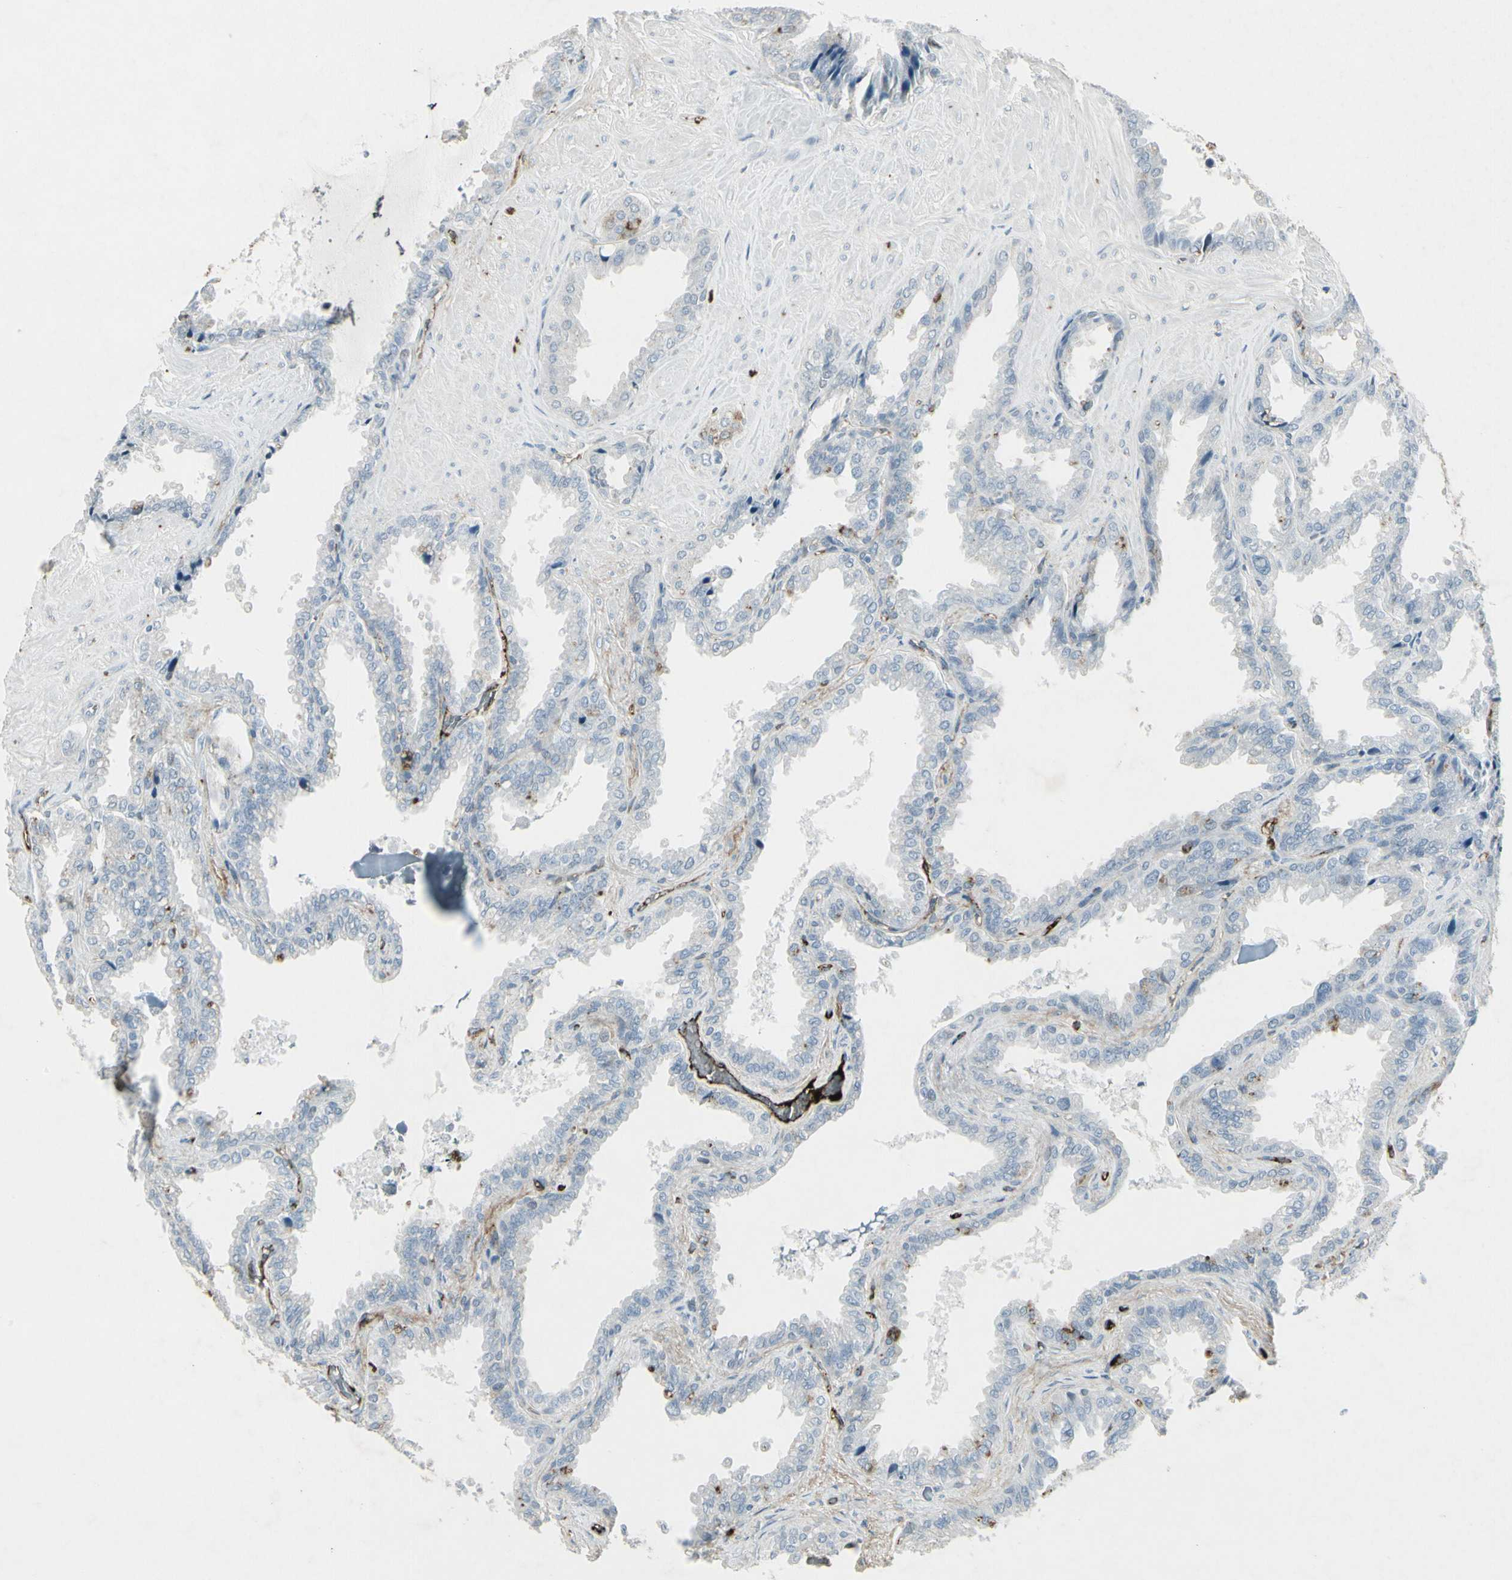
{"staining": {"intensity": "moderate", "quantity": "<25%", "location": "cytoplasmic/membranous"}, "tissue": "seminal vesicle", "cell_type": "Glandular cells", "image_type": "normal", "snomed": [{"axis": "morphology", "description": "Normal tissue, NOS"}, {"axis": "topography", "description": "Seminal veicle"}], "caption": "Seminal vesicle stained for a protein (brown) shows moderate cytoplasmic/membranous positive expression in approximately <25% of glandular cells.", "gene": "IGHM", "patient": {"sex": "male", "age": 46}}